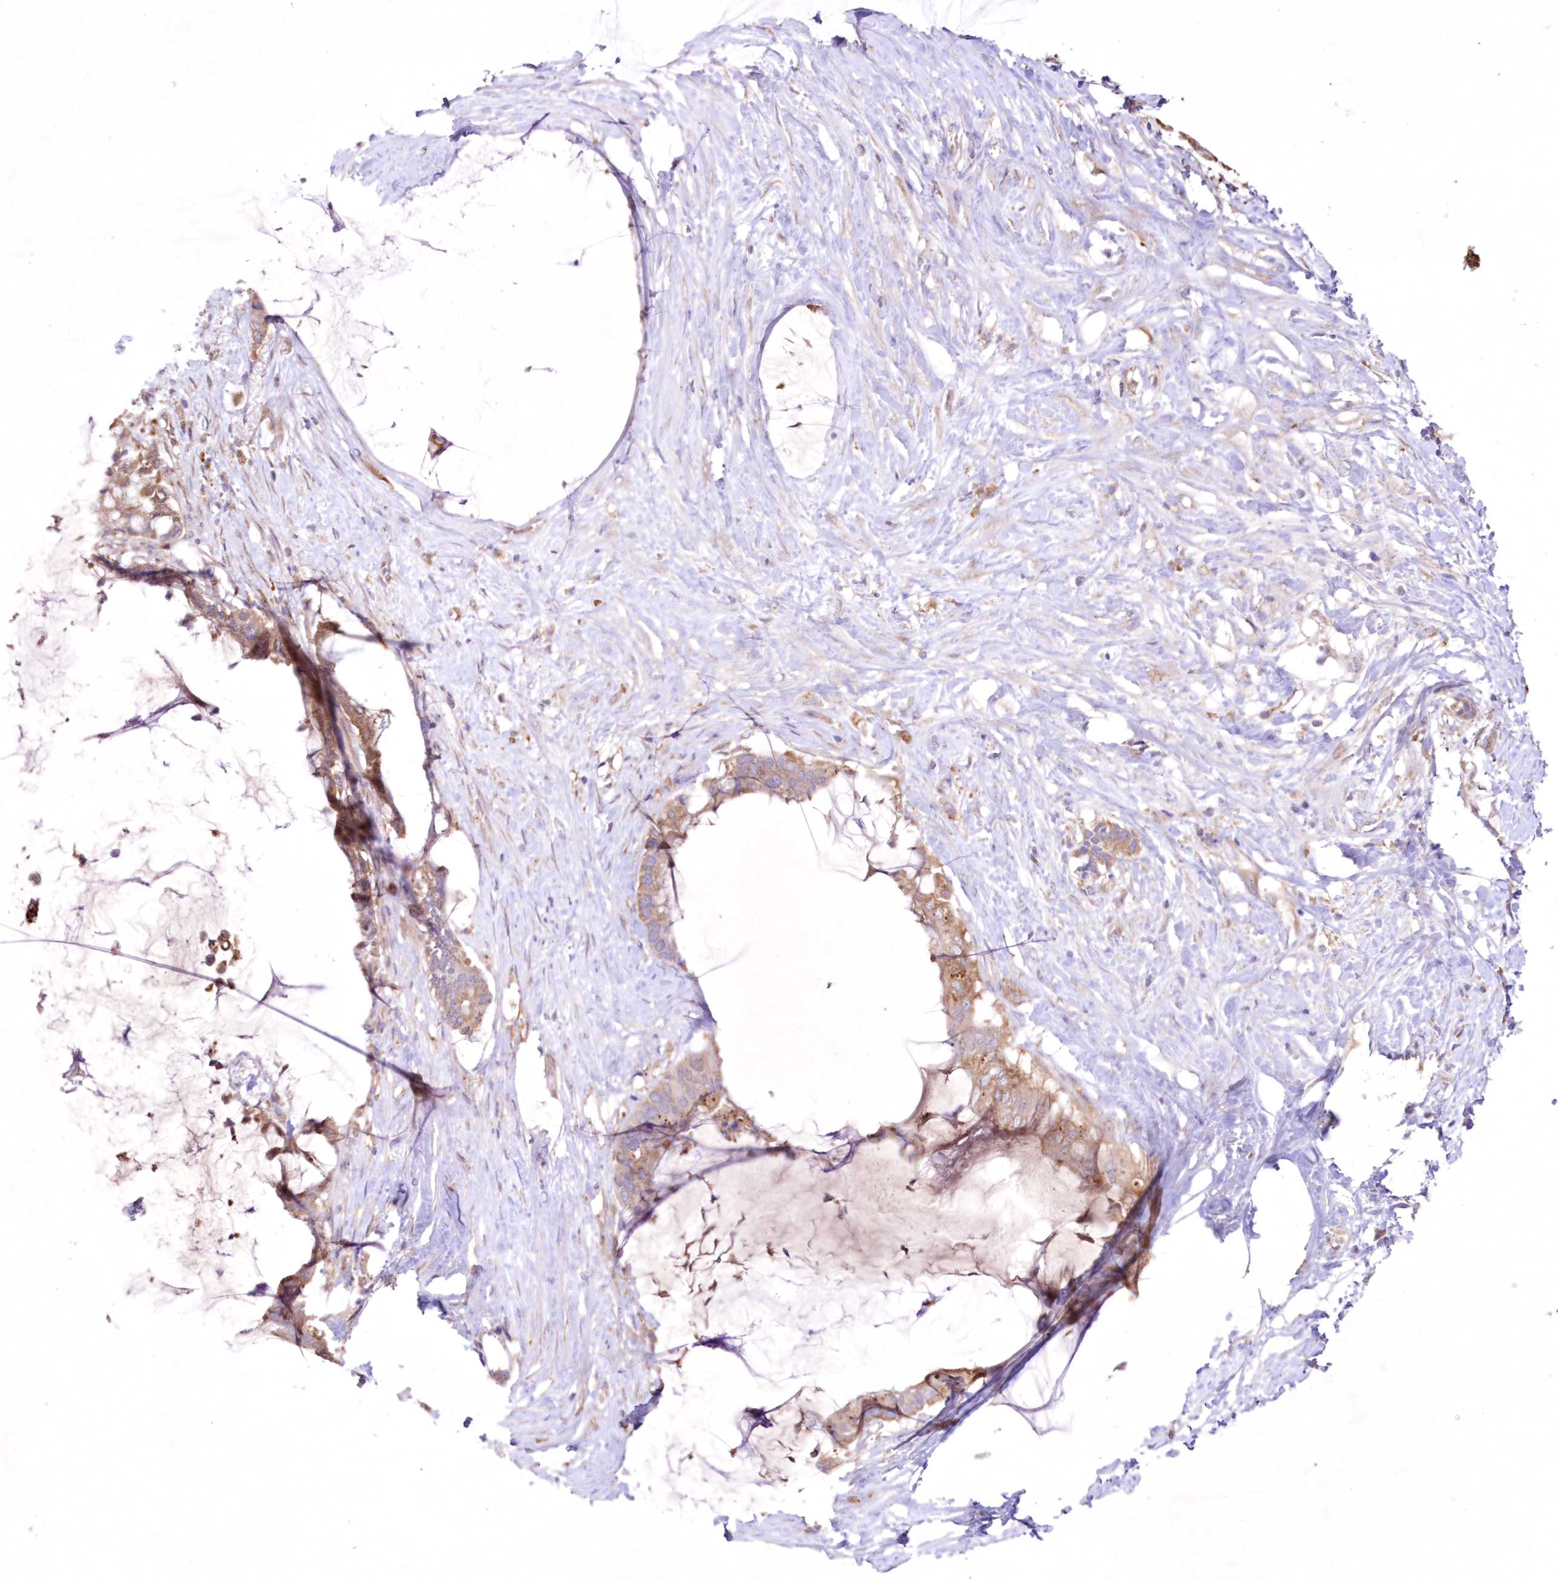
{"staining": {"intensity": "moderate", "quantity": ">75%", "location": "cytoplasmic/membranous"}, "tissue": "pancreatic cancer", "cell_type": "Tumor cells", "image_type": "cancer", "snomed": [{"axis": "morphology", "description": "Adenocarcinoma, NOS"}, {"axis": "topography", "description": "Pancreas"}], "caption": "DAB immunohistochemical staining of human adenocarcinoma (pancreatic) shows moderate cytoplasmic/membranous protein positivity in approximately >75% of tumor cells.", "gene": "FCHO2", "patient": {"sex": "male", "age": 41}}